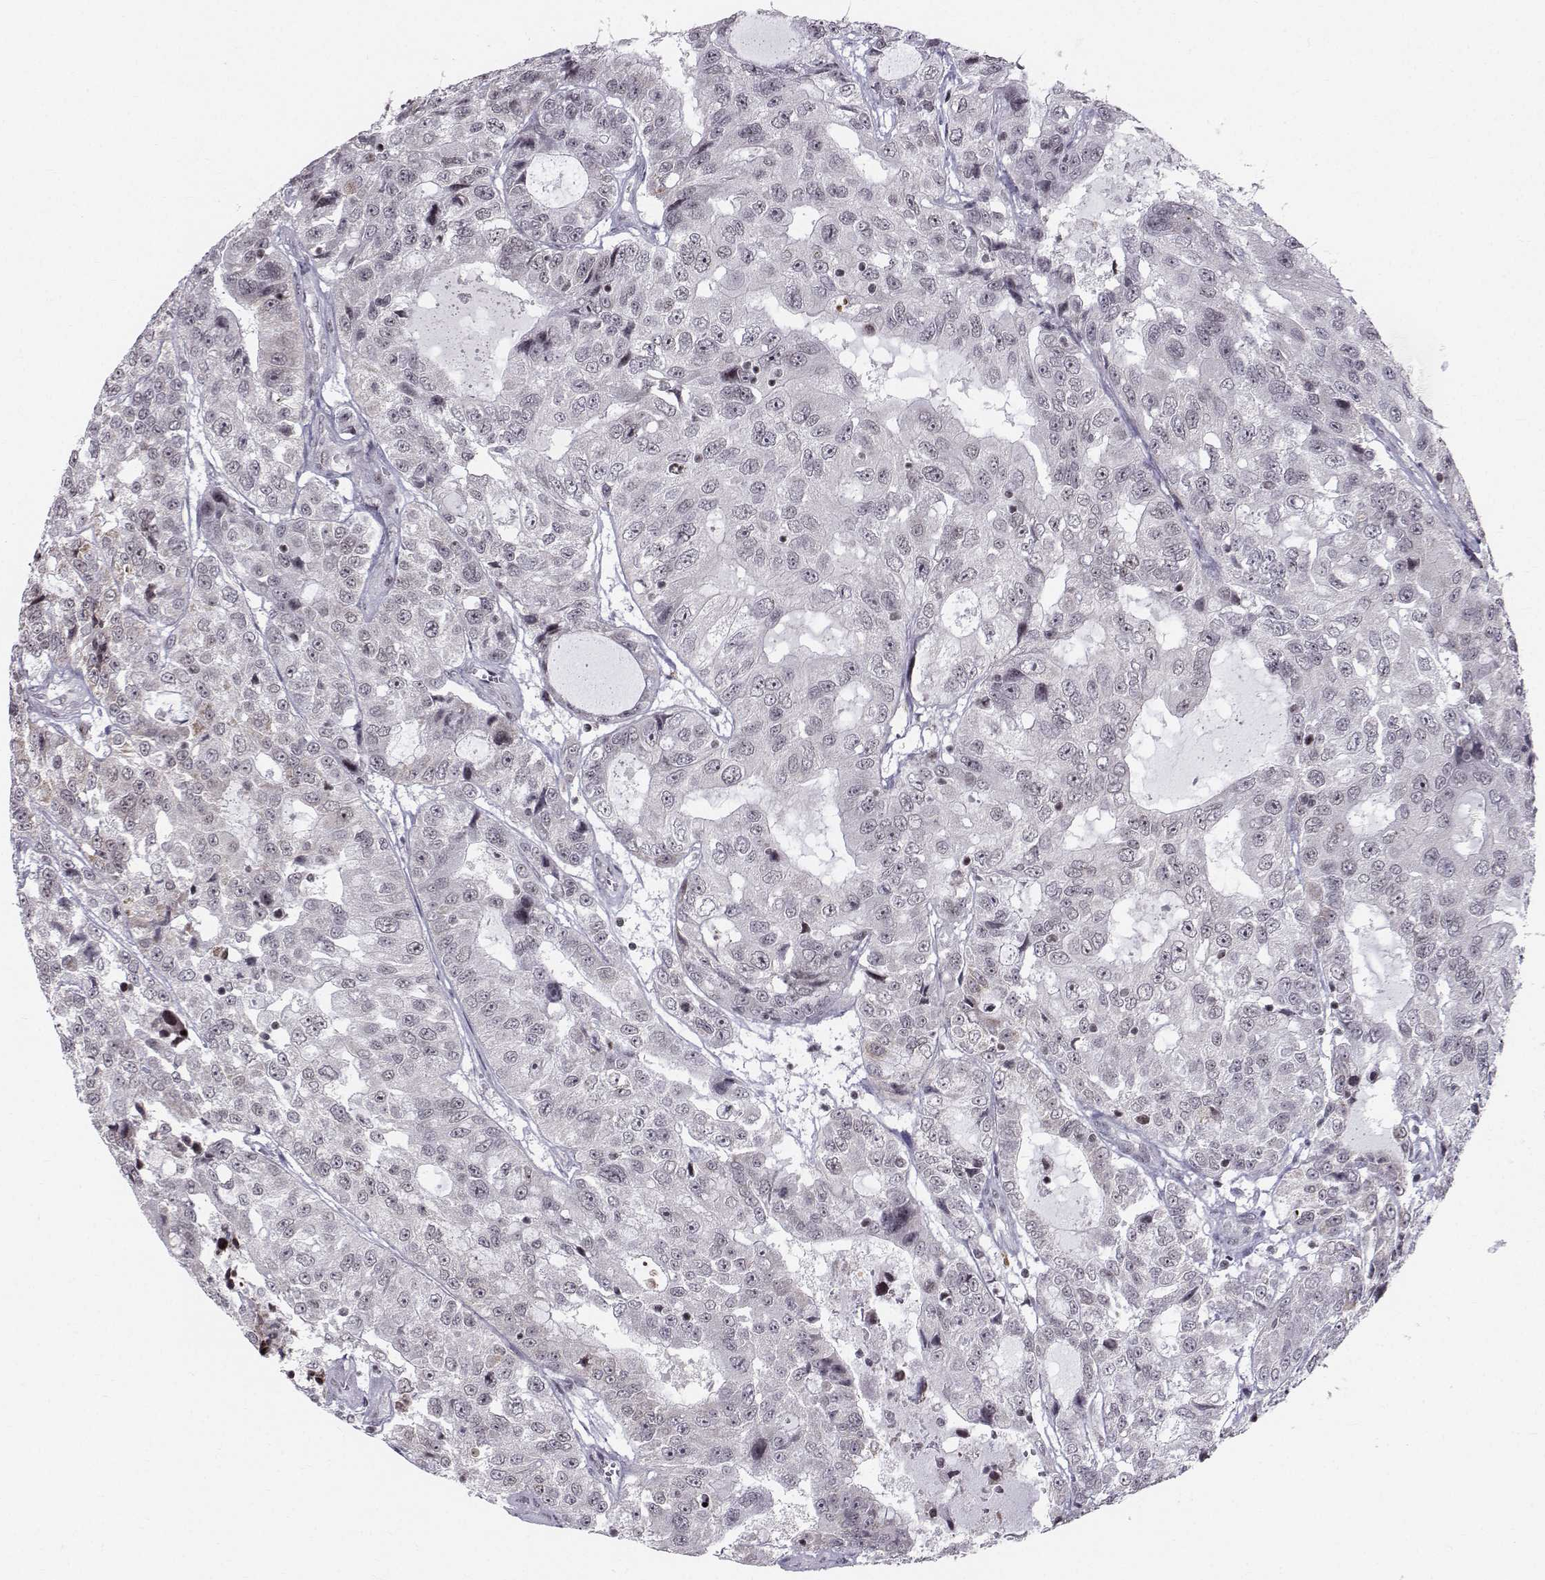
{"staining": {"intensity": "negative", "quantity": "none", "location": "none"}, "tissue": "urothelial cancer", "cell_type": "Tumor cells", "image_type": "cancer", "snomed": [{"axis": "morphology", "description": "Urothelial carcinoma, NOS"}, {"axis": "morphology", "description": "Urothelial carcinoma, High grade"}, {"axis": "topography", "description": "Urinary bladder"}], "caption": "A photomicrograph of human urothelial carcinoma (high-grade) is negative for staining in tumor cells.", "gene": "MARCHF4", "patient": {"sex": "female", "age": 73}}